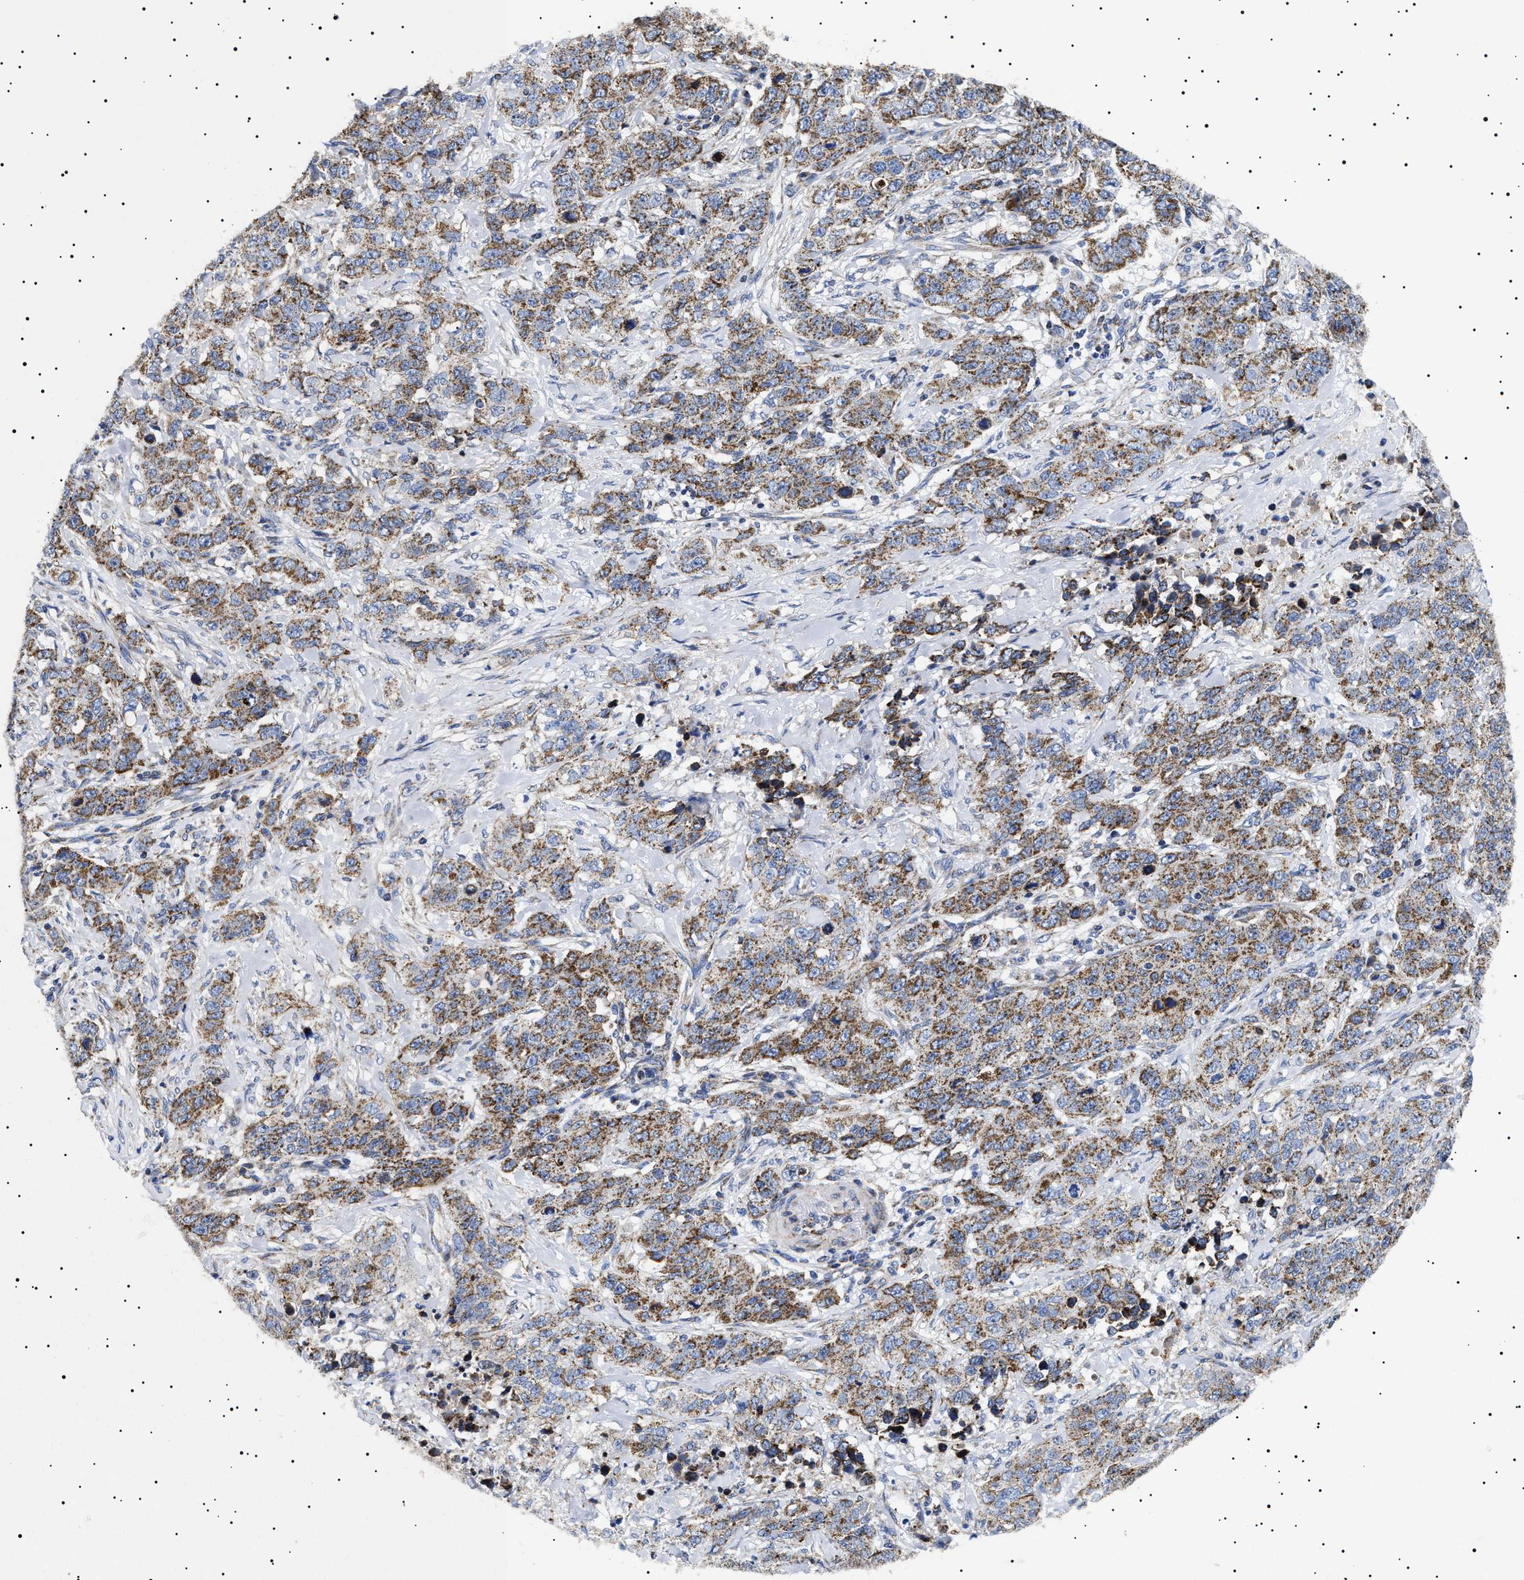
{"staining": {"intensity": "strong", "quantity": ">75%", "location": "cytoplasmic/membranous"}, "tissue": "stomach cancer", "cell_type": "Tumor cells", "image_type": "cancer", "snomed": [{"axis": "morphology", "description": "Adenocarcinoma, NOS"}, {"axis": "topography", "description": "Stomach"}], "caption": "This photomicrograph demonstrates IHC staining of human stomach adenocarcinoma, with high strong cytoplasmic/membranous expression in about >75% of tumor cells.", "gene": "CHRDL2", "patient": {"sex": "male", "age": 48}}